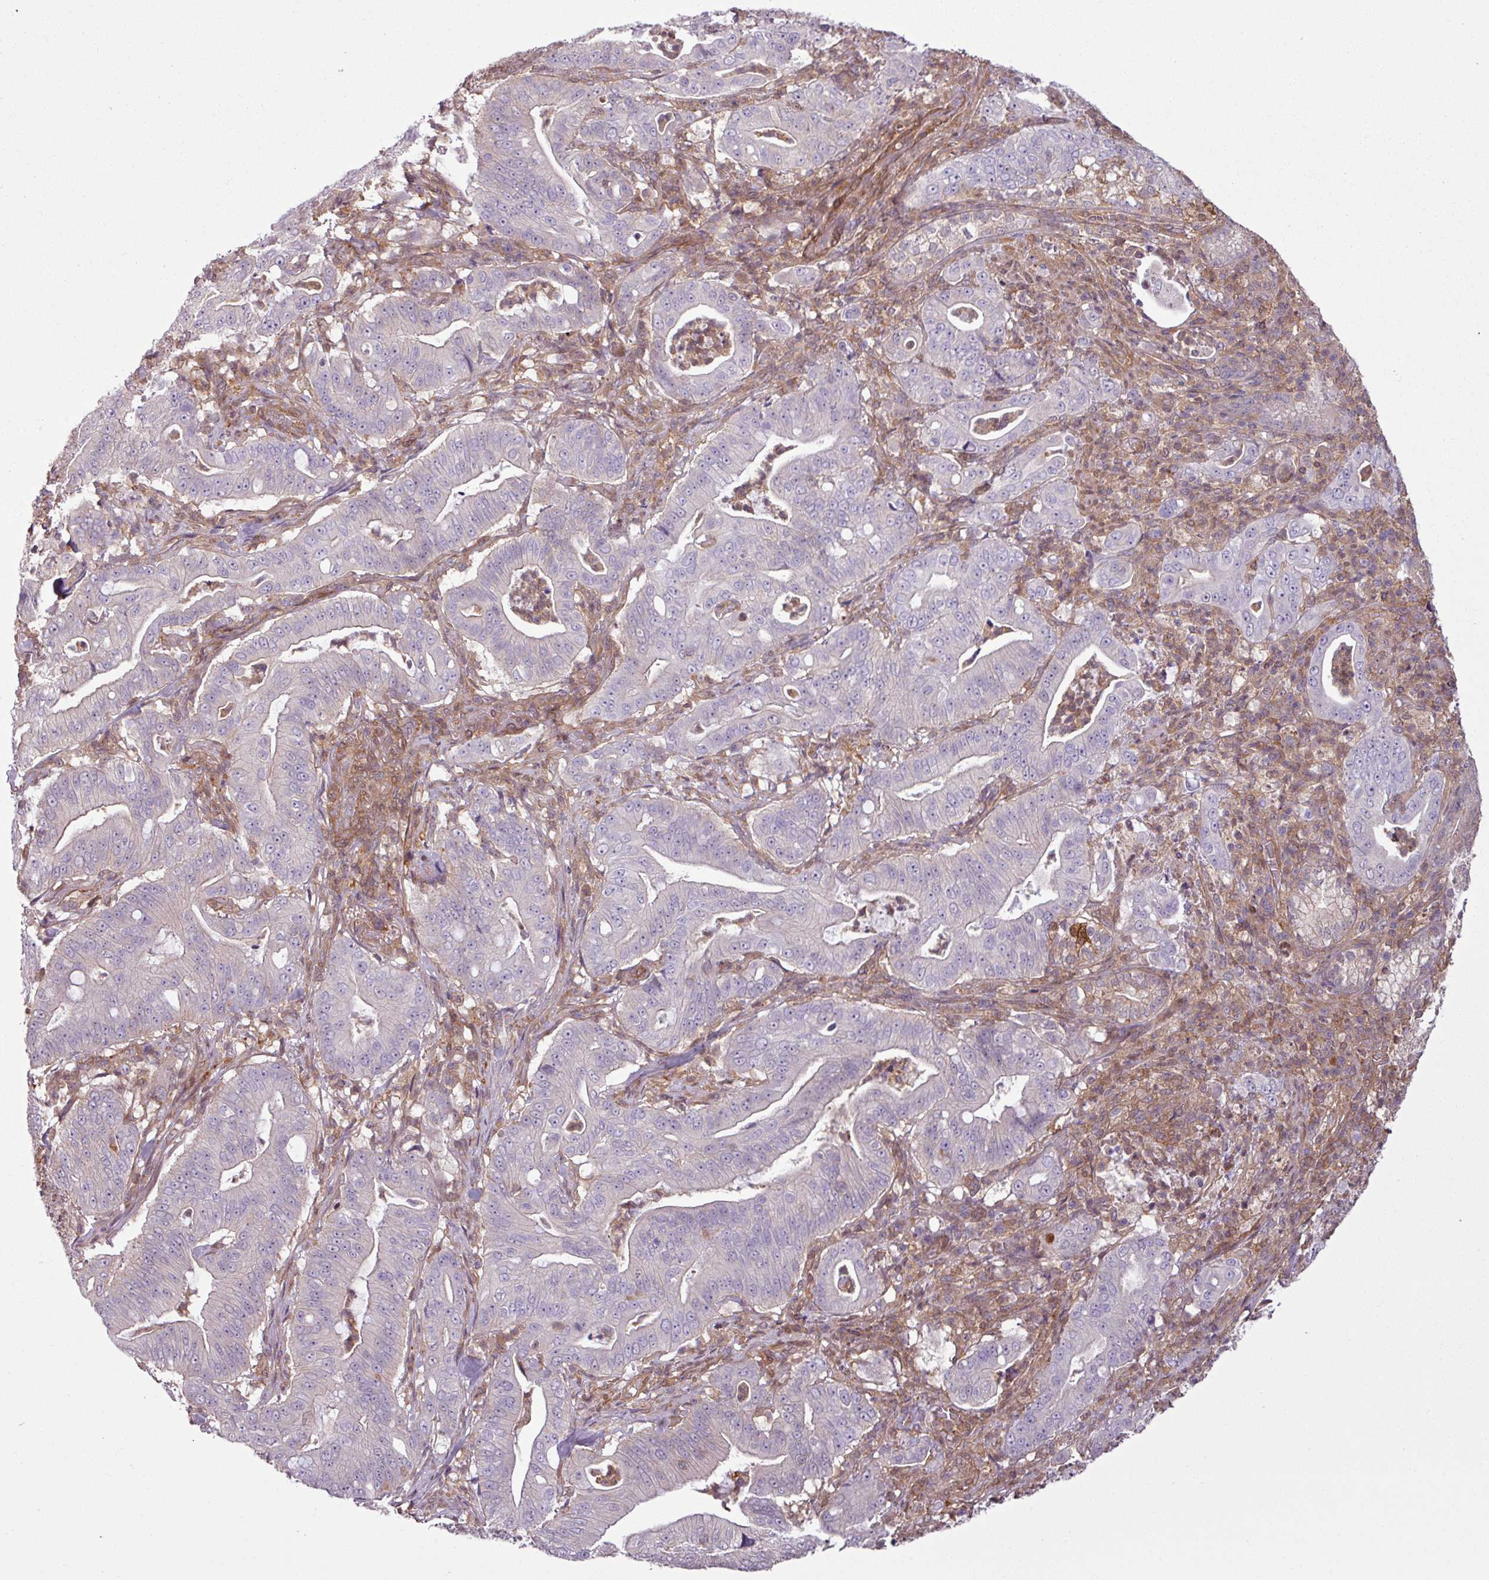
{"staining": {"intensity": "negative", "quantity": "none", "location": "none"}, "tissue": "pancreatic cancer", "cell_type": "Tumor cells", "image_type": "cancer", "snomed": [{"axis": "morphology", "description": "Adenocarcinoma, NOS"}, {"axis": "topography", "description": "Pancreas"}], "caption": "Human adenocarcinoma (pancreatic) stained for a protein using IHC demonstrates no expression in tumor cells.", "gene": "SH3BGRL", "patient": {"sex": "male", "age": 71}}